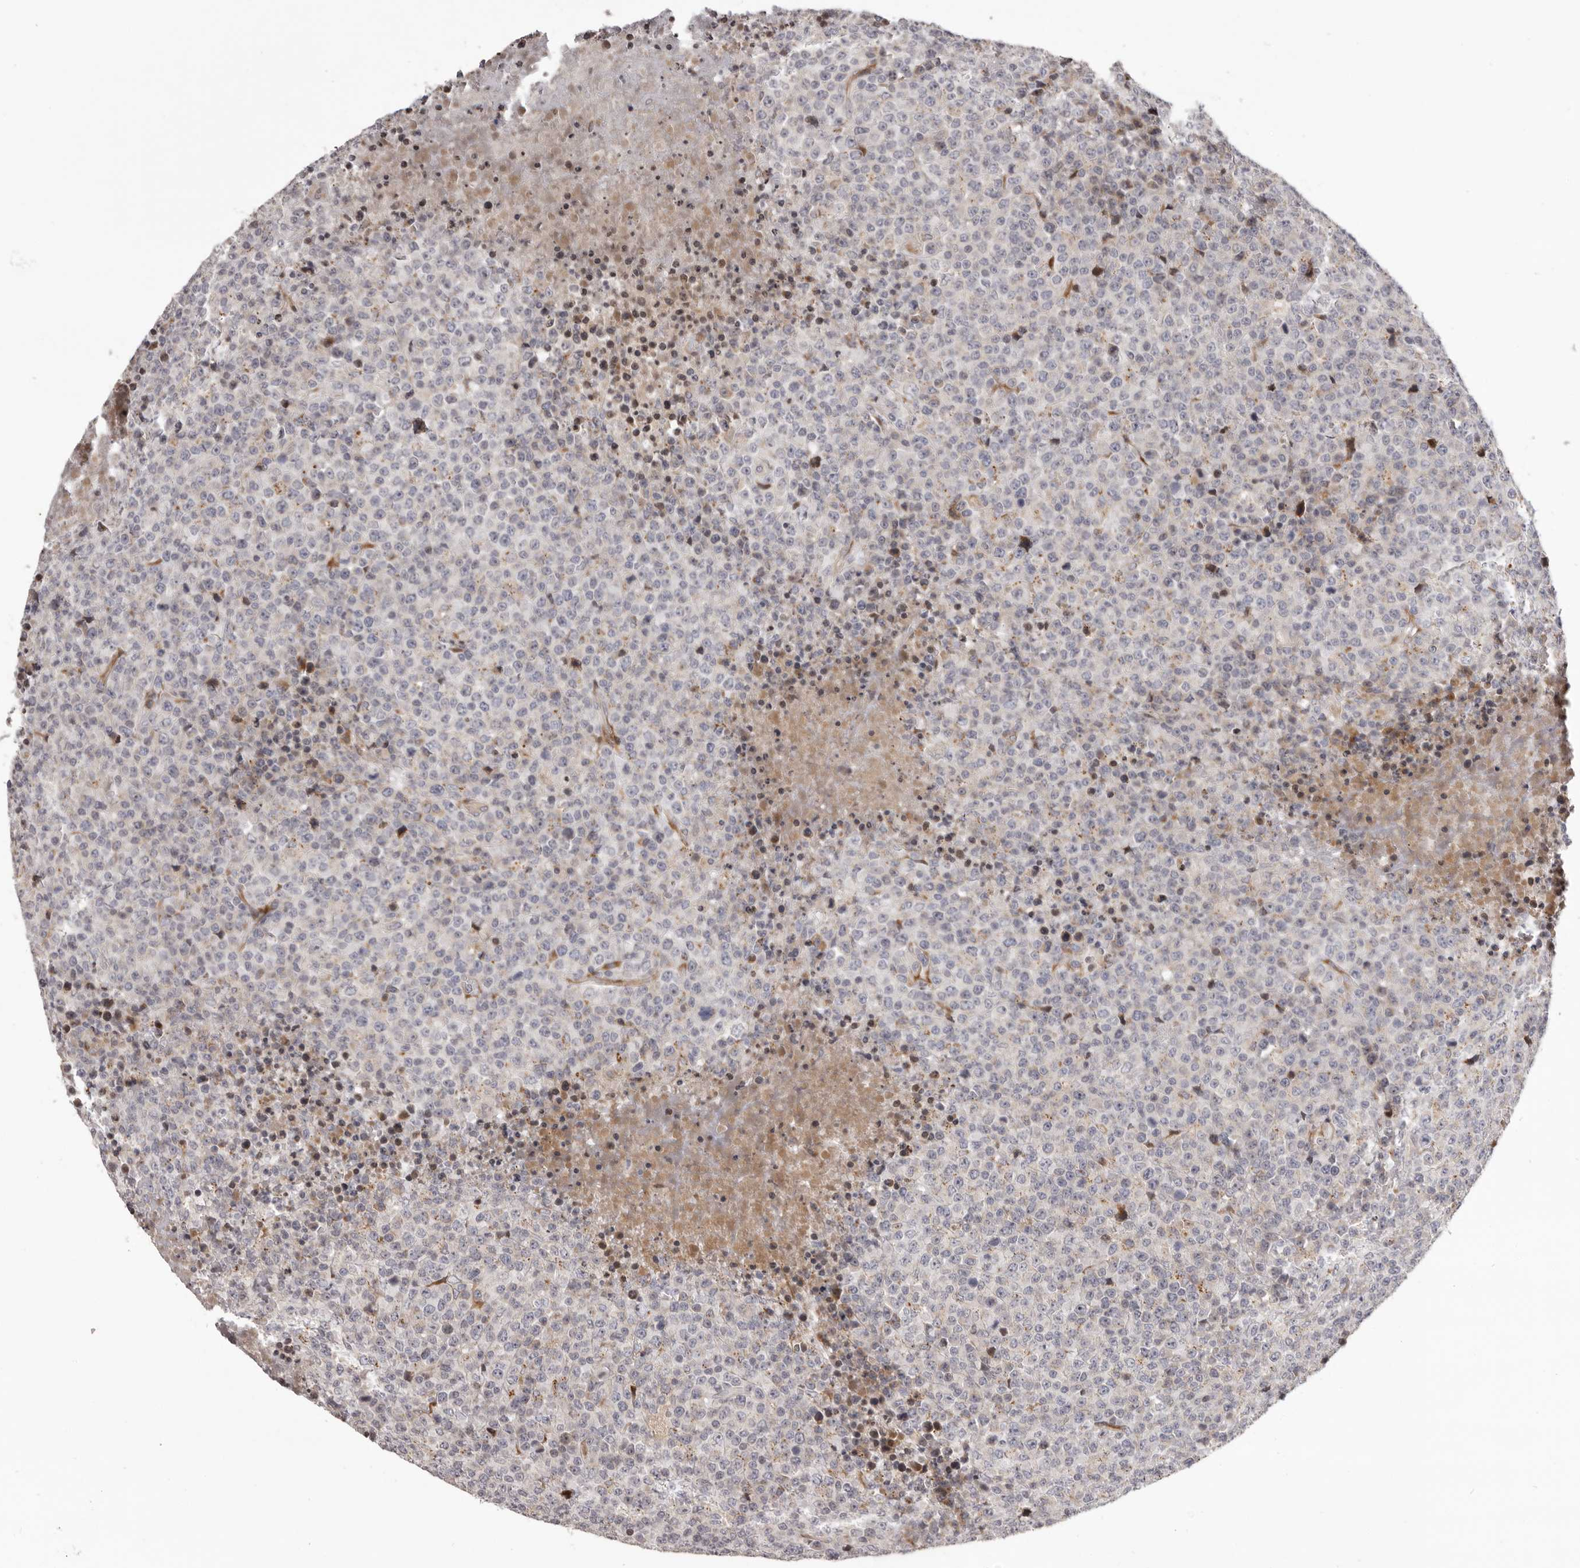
{"staining": {"intensity": "negative", "quantity": "none", "location": "none"}, "tissue": "lymphoma", "cell_type": "Tumor cells", "image_type": "cancer", "snomed": [{"axis": "morphology", "description": "Malignant lymphoma, non-Hodgkin's type, High grade"}, {"axis": "topography", "description": "Lymph node"}], "caption": "Lymphoma stained for a protein using immunohistochemistry (IHC) displays no positivity tumor cells.", "gene": "AZIN1", "patient": {"sex": "male", "age": 13}}